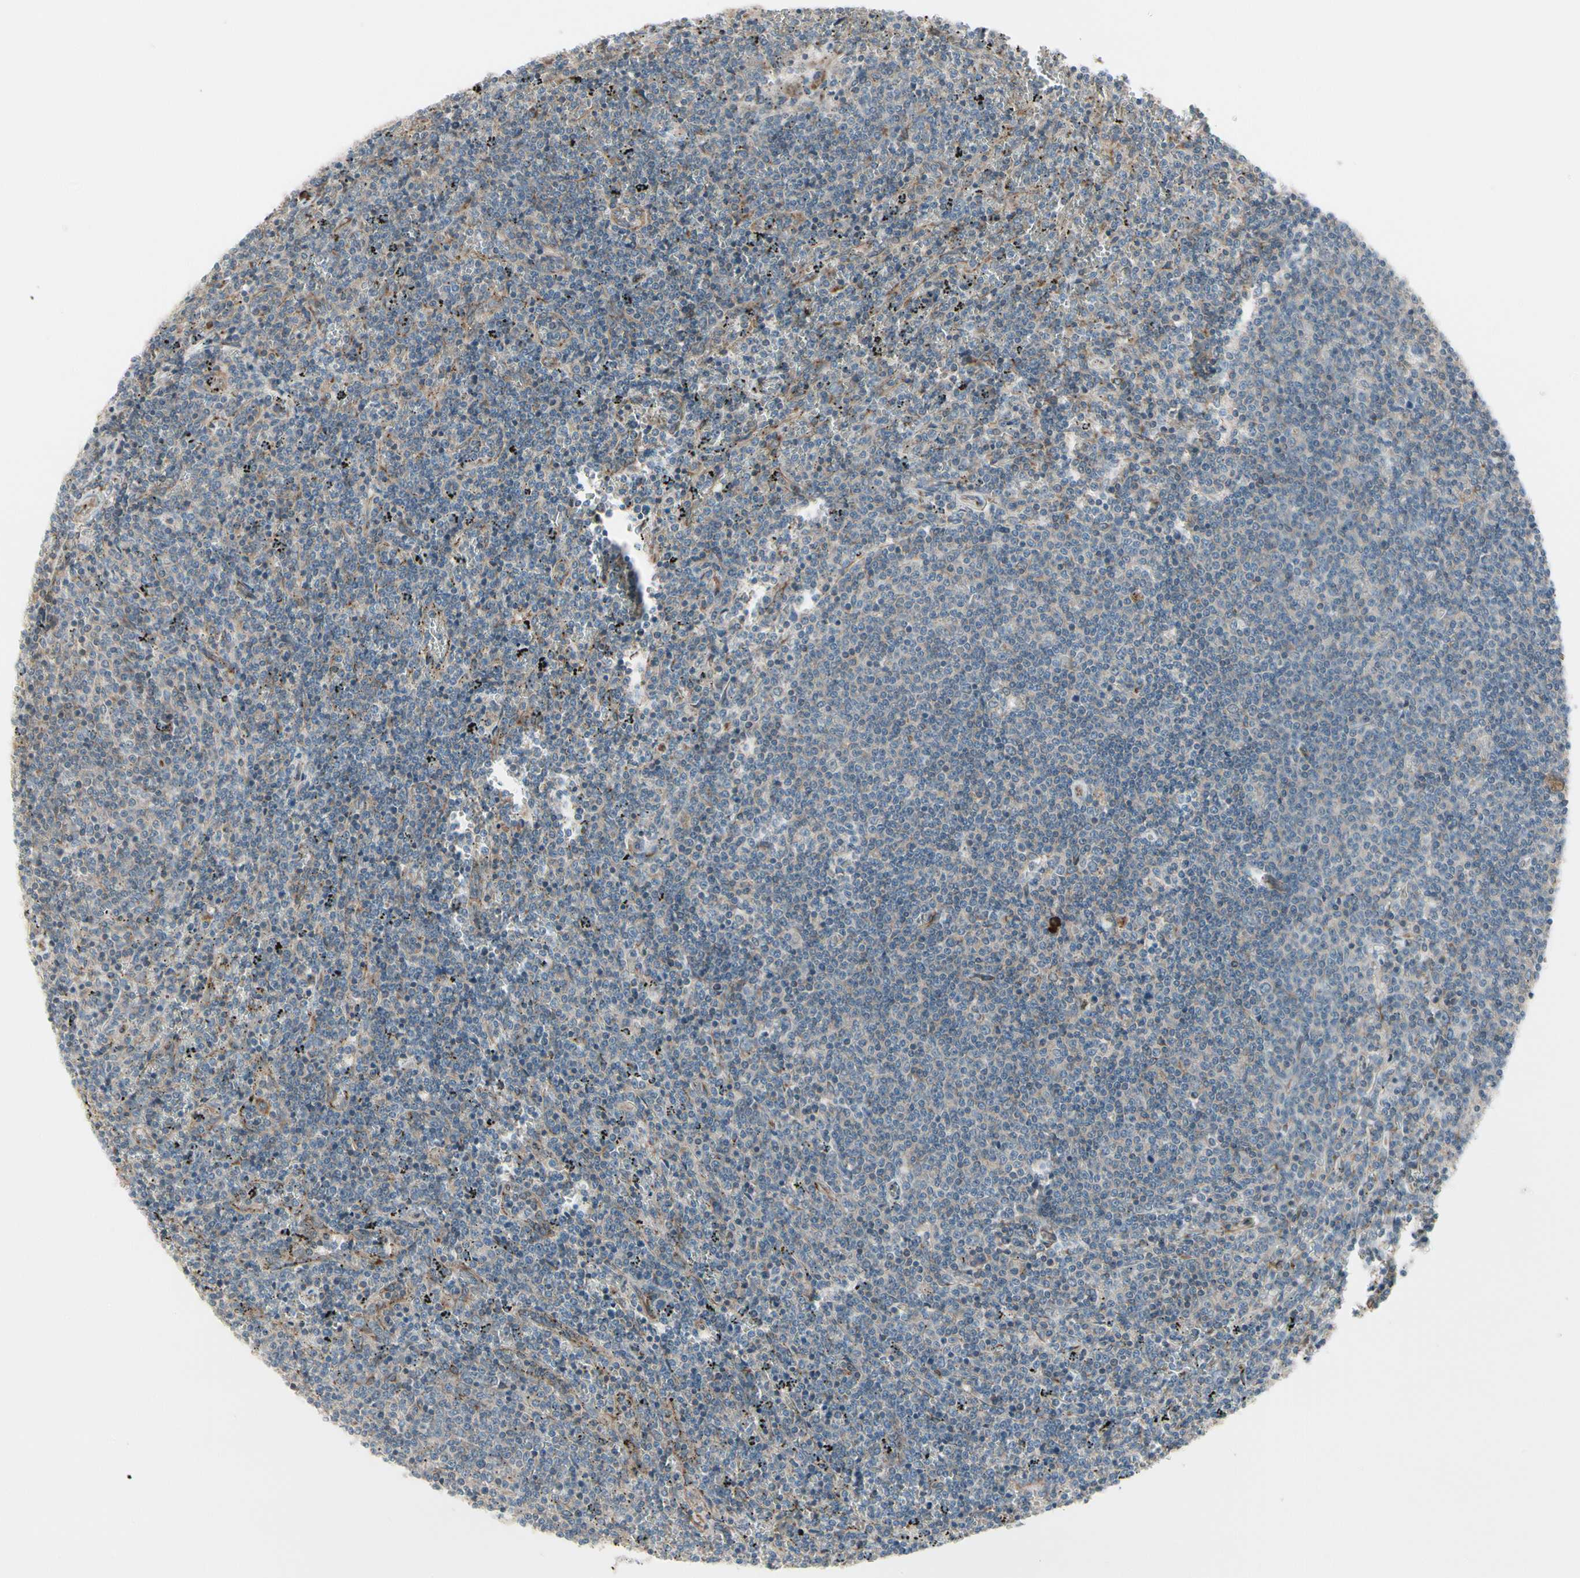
{"staining": {"intensity": "negative", "quantity": "none", "location": "none"}, "tissue": "lymphoma", "cell_type": "Tumor cells", "image_type": "cancer", "snomed": [{"axis": "morphology", "description": "Malignant lymphoma, non-Hodgkin's type, Low grade"}, {"axis": "topography", "description": "Spleen"}], "caption": "Tumor cells show no significant positivity in malignant lymphoma, non-Hodgkin's type (low-grade). (DAB immunohistochemistry (IHC), high magnification).", "gene": "FNDC3A", "patient": {"sex": "female", "age": 50}}